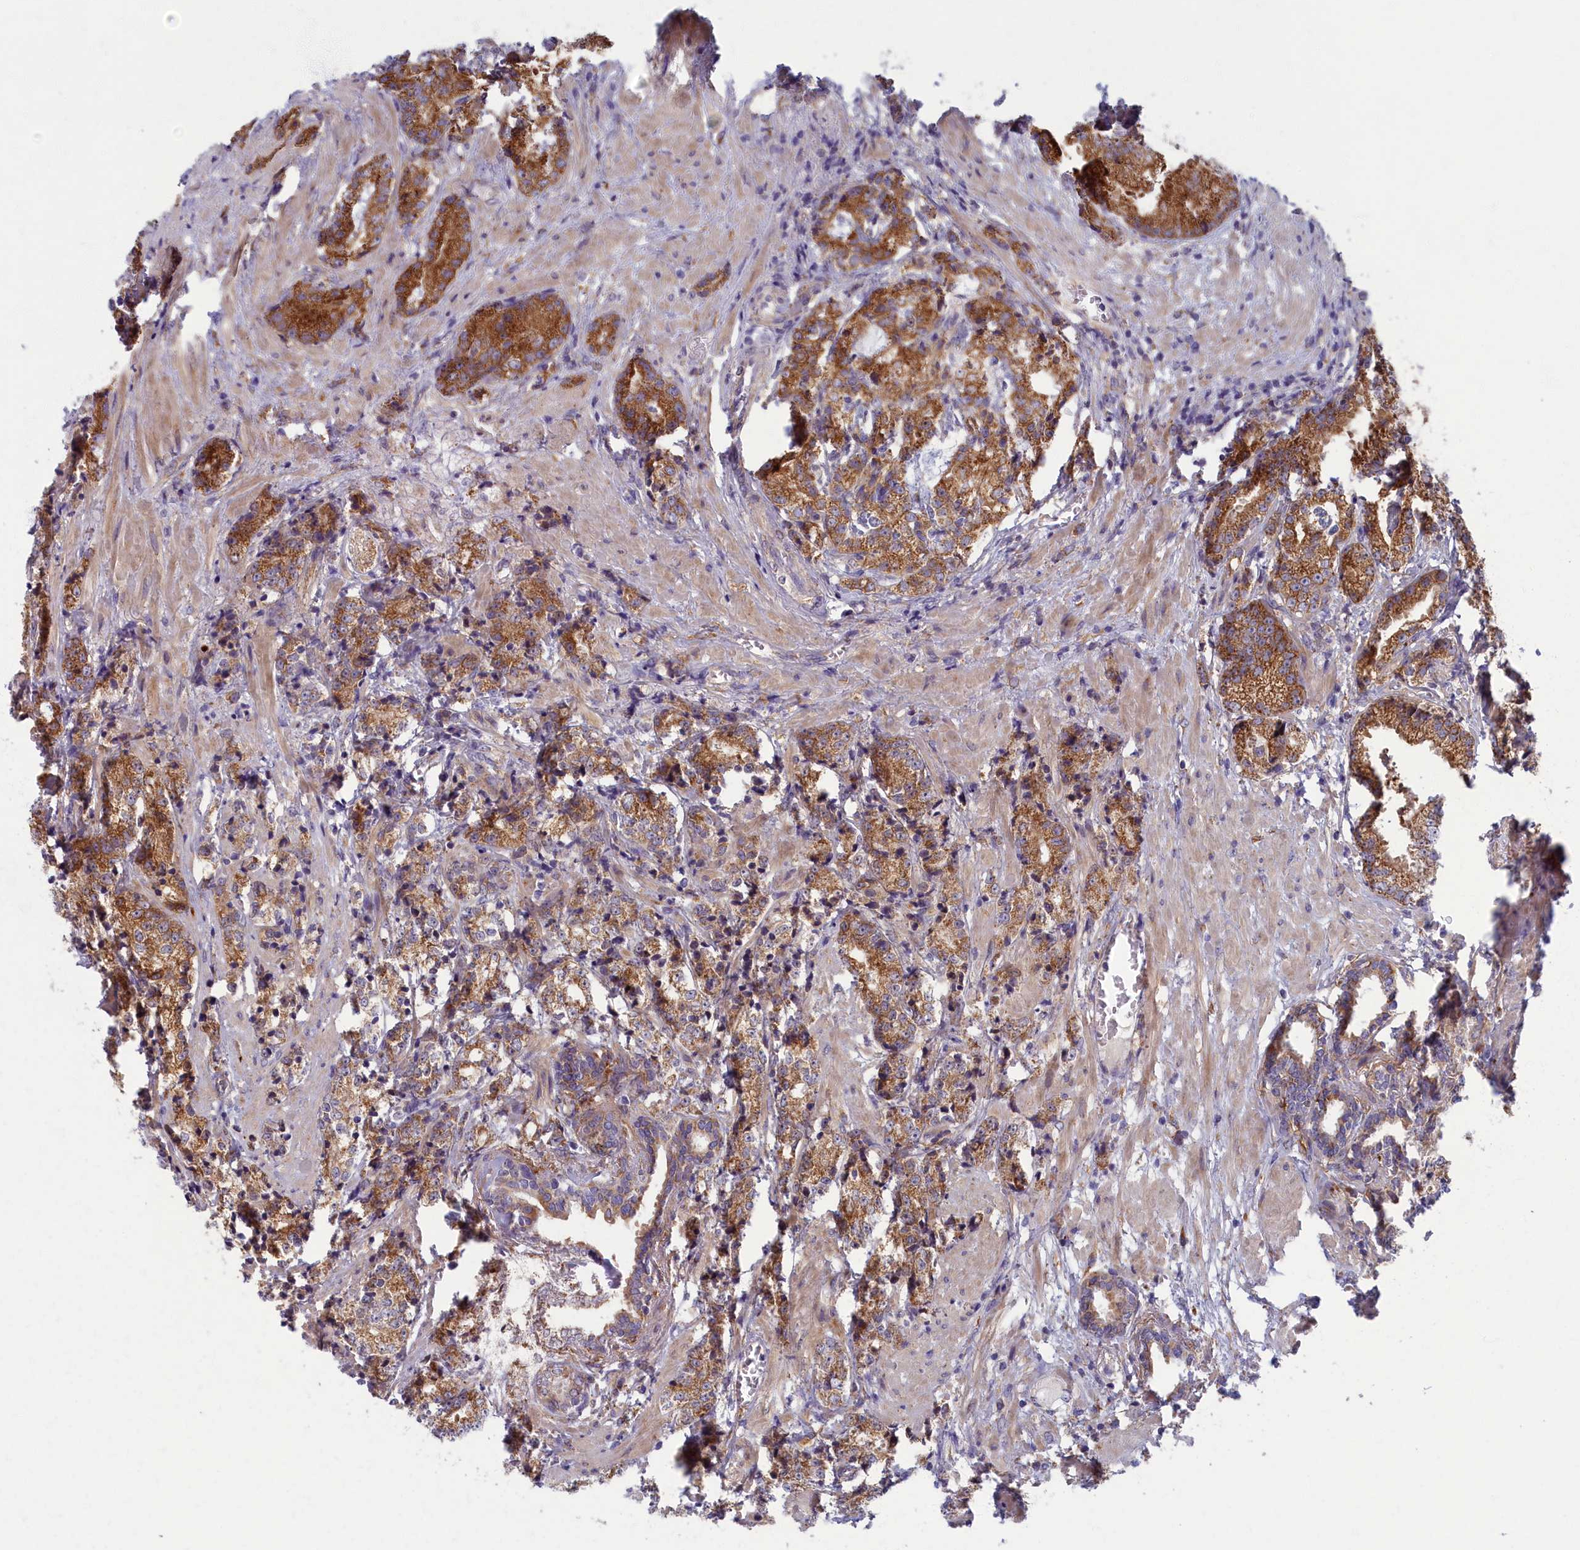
{"staining": {"intensity": "moderate", "quantity": ">75%", "location": "cytoplasmic/membranous"}, "tissue": "prostate cancer", "cell_type": "Tumor cells", "image_type": "cancer", "snomed": [{"axis": "morphology", "description": "Adenocarcinoma, High grade"}, {"axis": "topography", "description": "Prostate"}], "caption": "Protein expression analysis of human prostate cancer reveals moderate cytoplasmic/membranous expression in approximately >75% of tumor cells. (brown staining indicates protein expression, while blue staining denotes nuclei).", "gene": "MRPS25", "patient": {"sex": "male", "age": 69}}